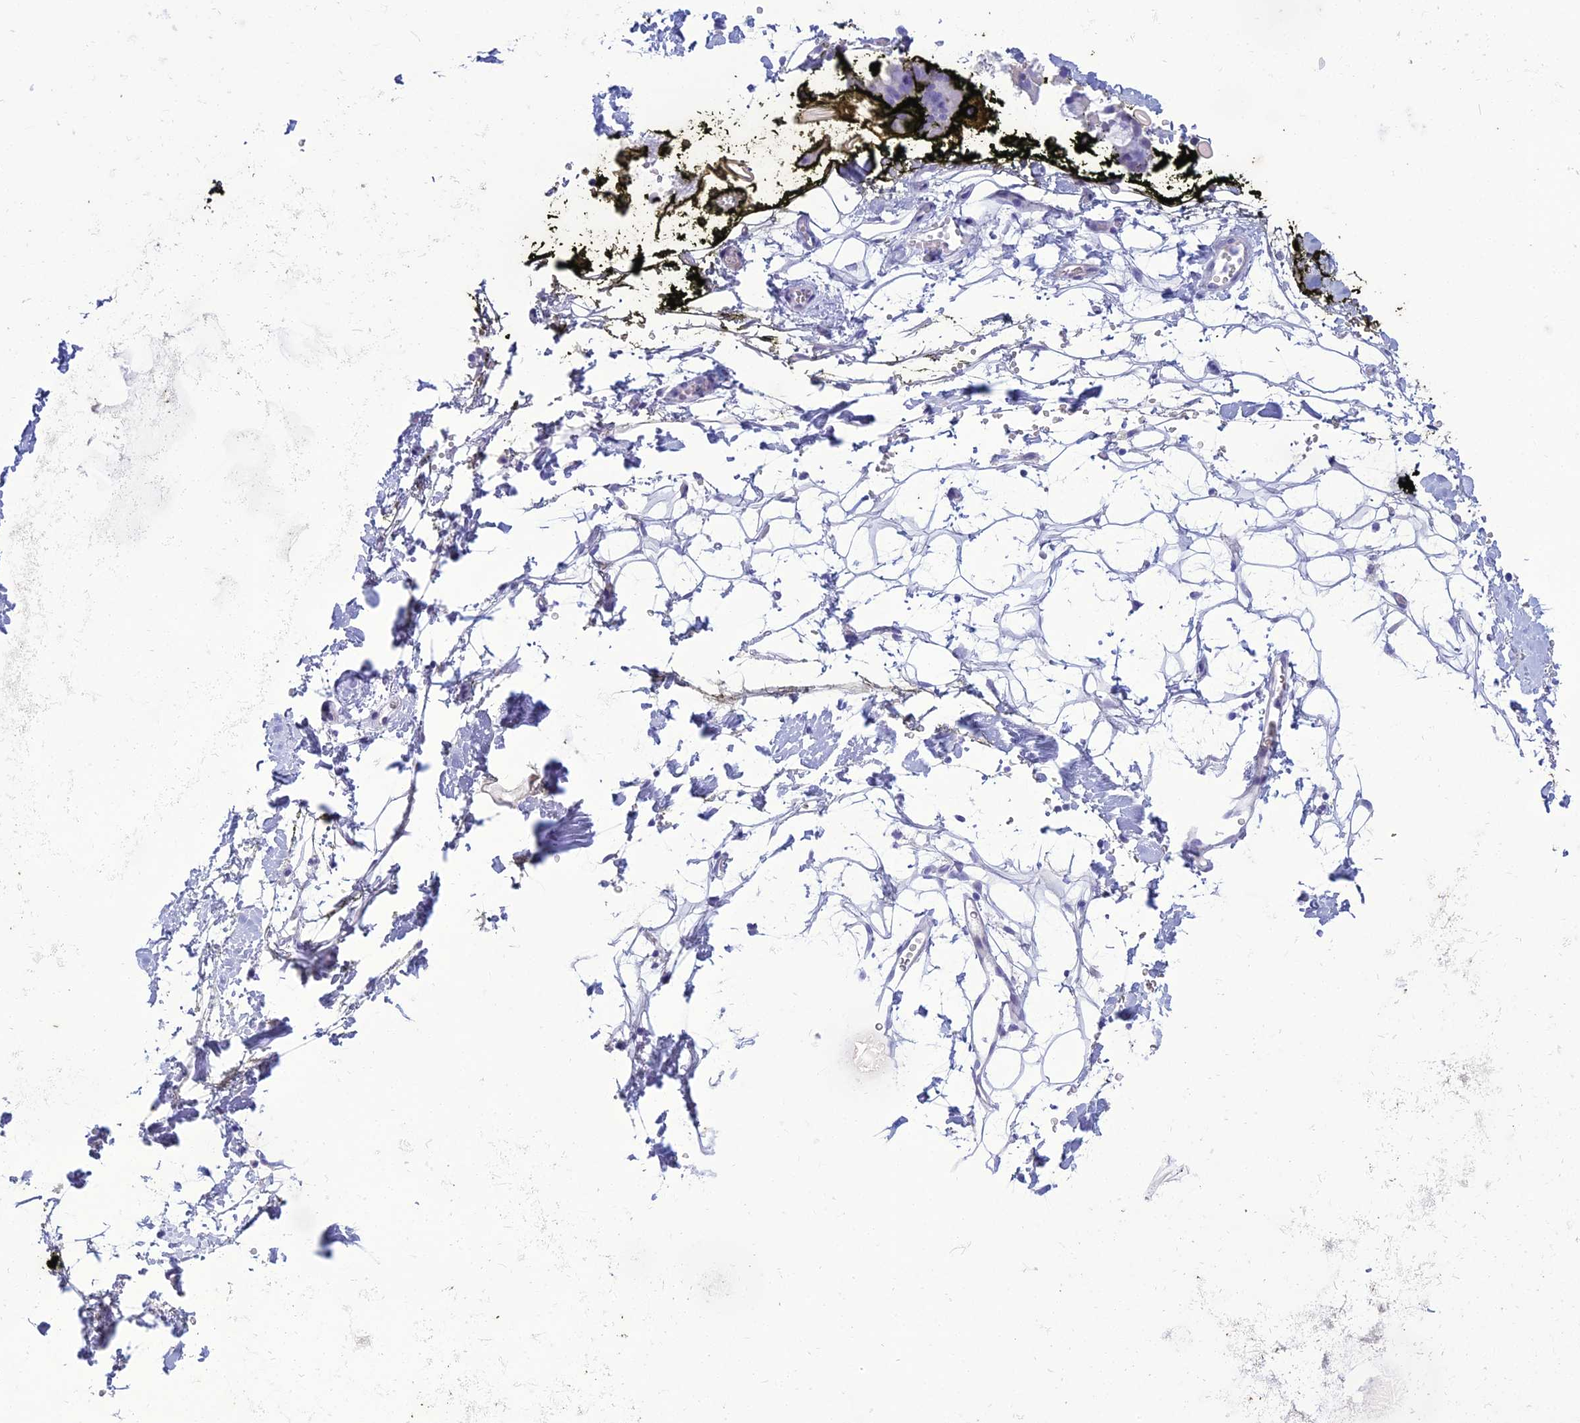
{"staining": {"intensity": "negative", "quantity": "none", "location": "none"}, "tissue": "adipose tissue", "cell_type": "Adipocytes", "image_type": "normal", "snomed": [{"axis": "morphology", "description": "Normal tissue, NOS"}, {"axis": "morphology", "description": "Adenocarcinoma, NOS"}, {"axis": "topography", "description": "Pancreas"}, {"axis": "topography", "description": "Peripheral nerve tissue"}], "caption": "Immunohistochemistry (IHC) of normal human adipose tissue demonstrates no expression in adipocytes. (Immunohistochemistry, brightfield microscopy, high magnification).", "gene": "CRB2", "patient": {"sex": "male", "age": 59}}